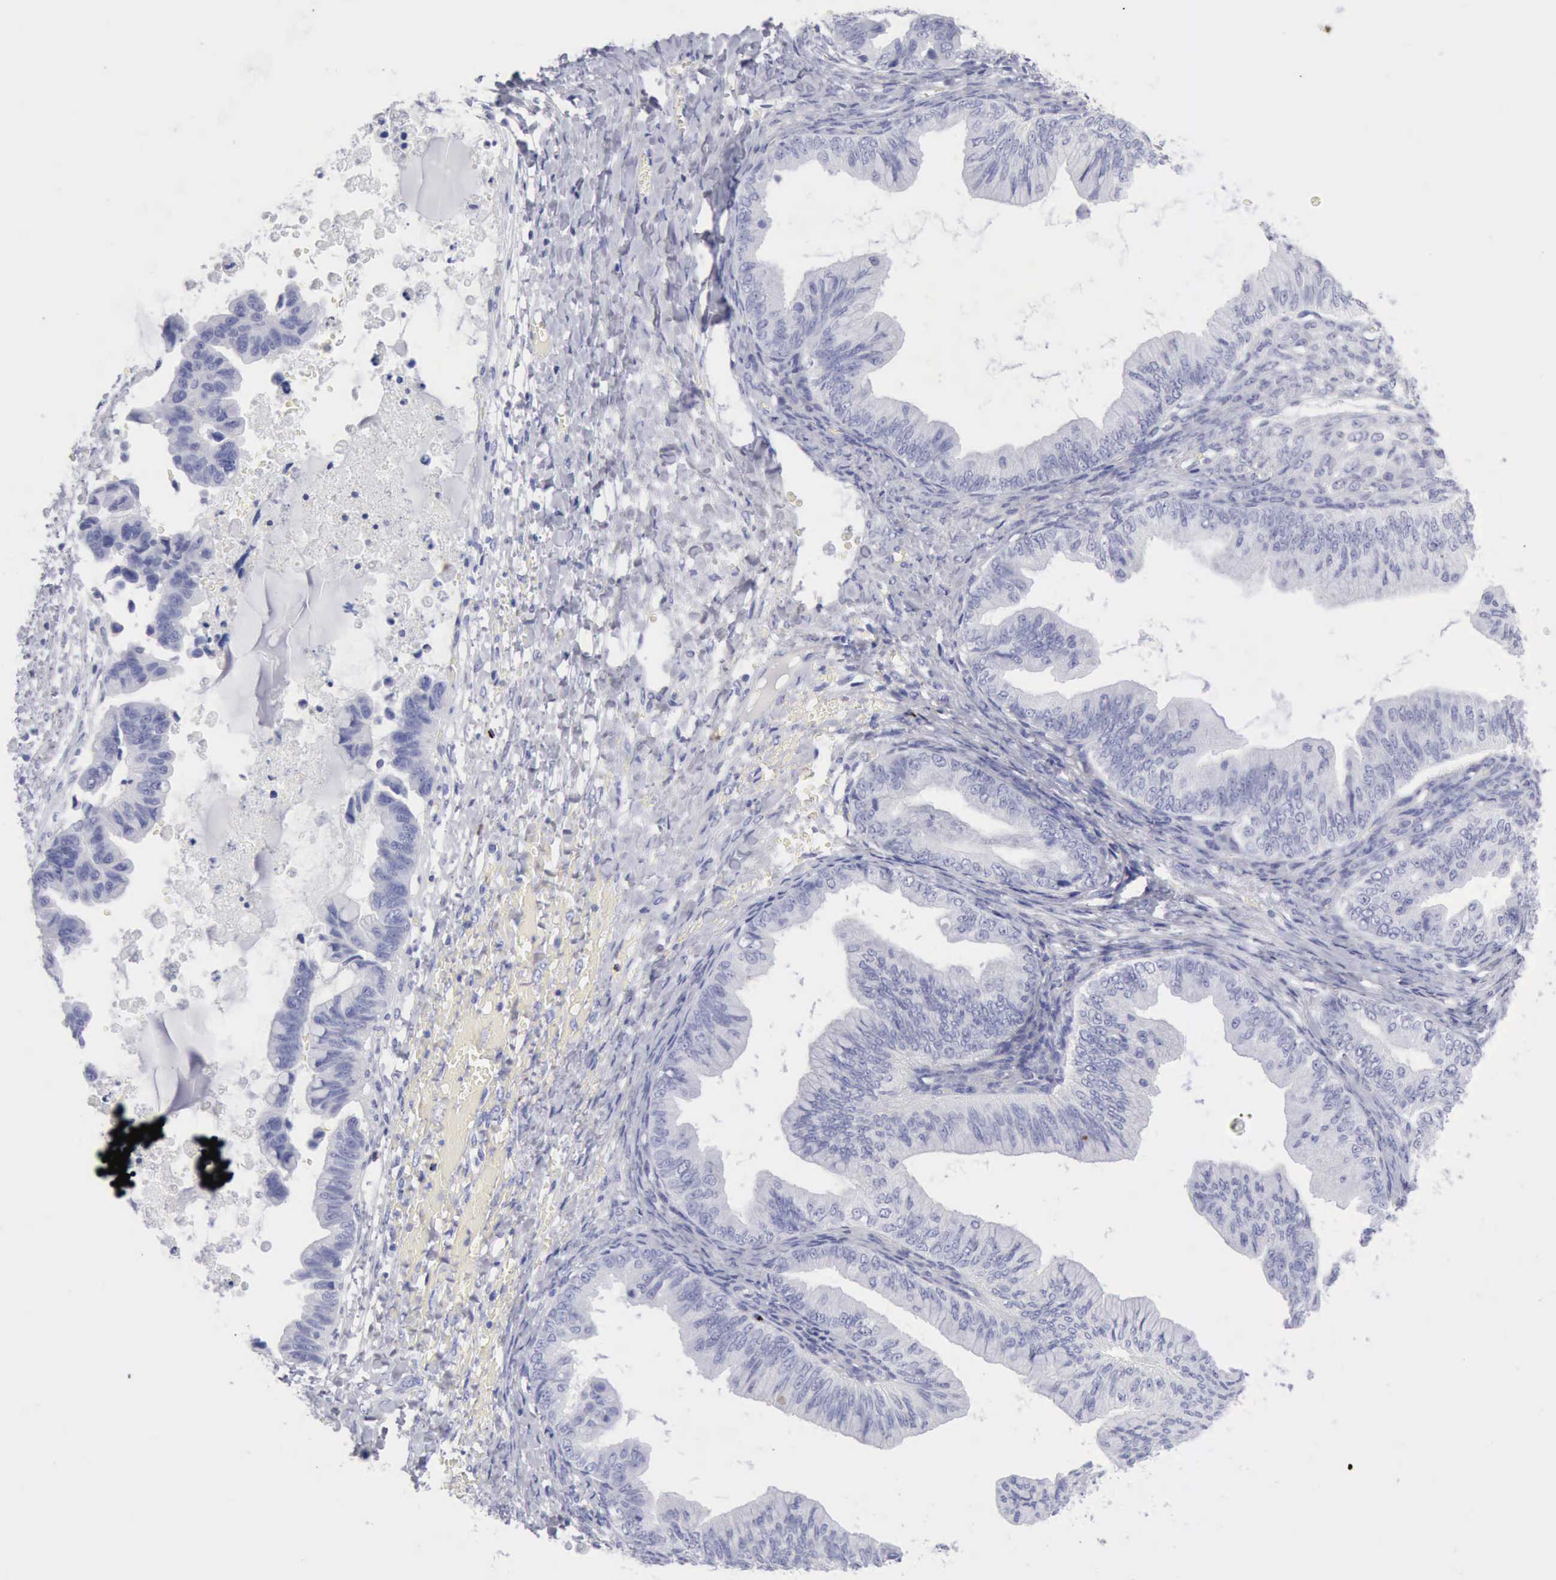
{"staining": {"intensity": "negative", "quantity": "none", "location": "none"}, "tissue": "ovarian cancer", "cell_type": "Tumor cells", "image_type": "cancer", "snomed": [{"axis": "morphology", "description": "Cystadenocarcinoma, mucinous, NOS"}, {"axis": "topography", "description": "Ovary"}], "caption": "This is an immunohistochemistry (IHC) histopathology image of human ovarian mucinous cystadenocarcinoma. There is no positivity in tumor cells.", "gene": "GZMB", "patient": {"sex": "female", "age": 36}}